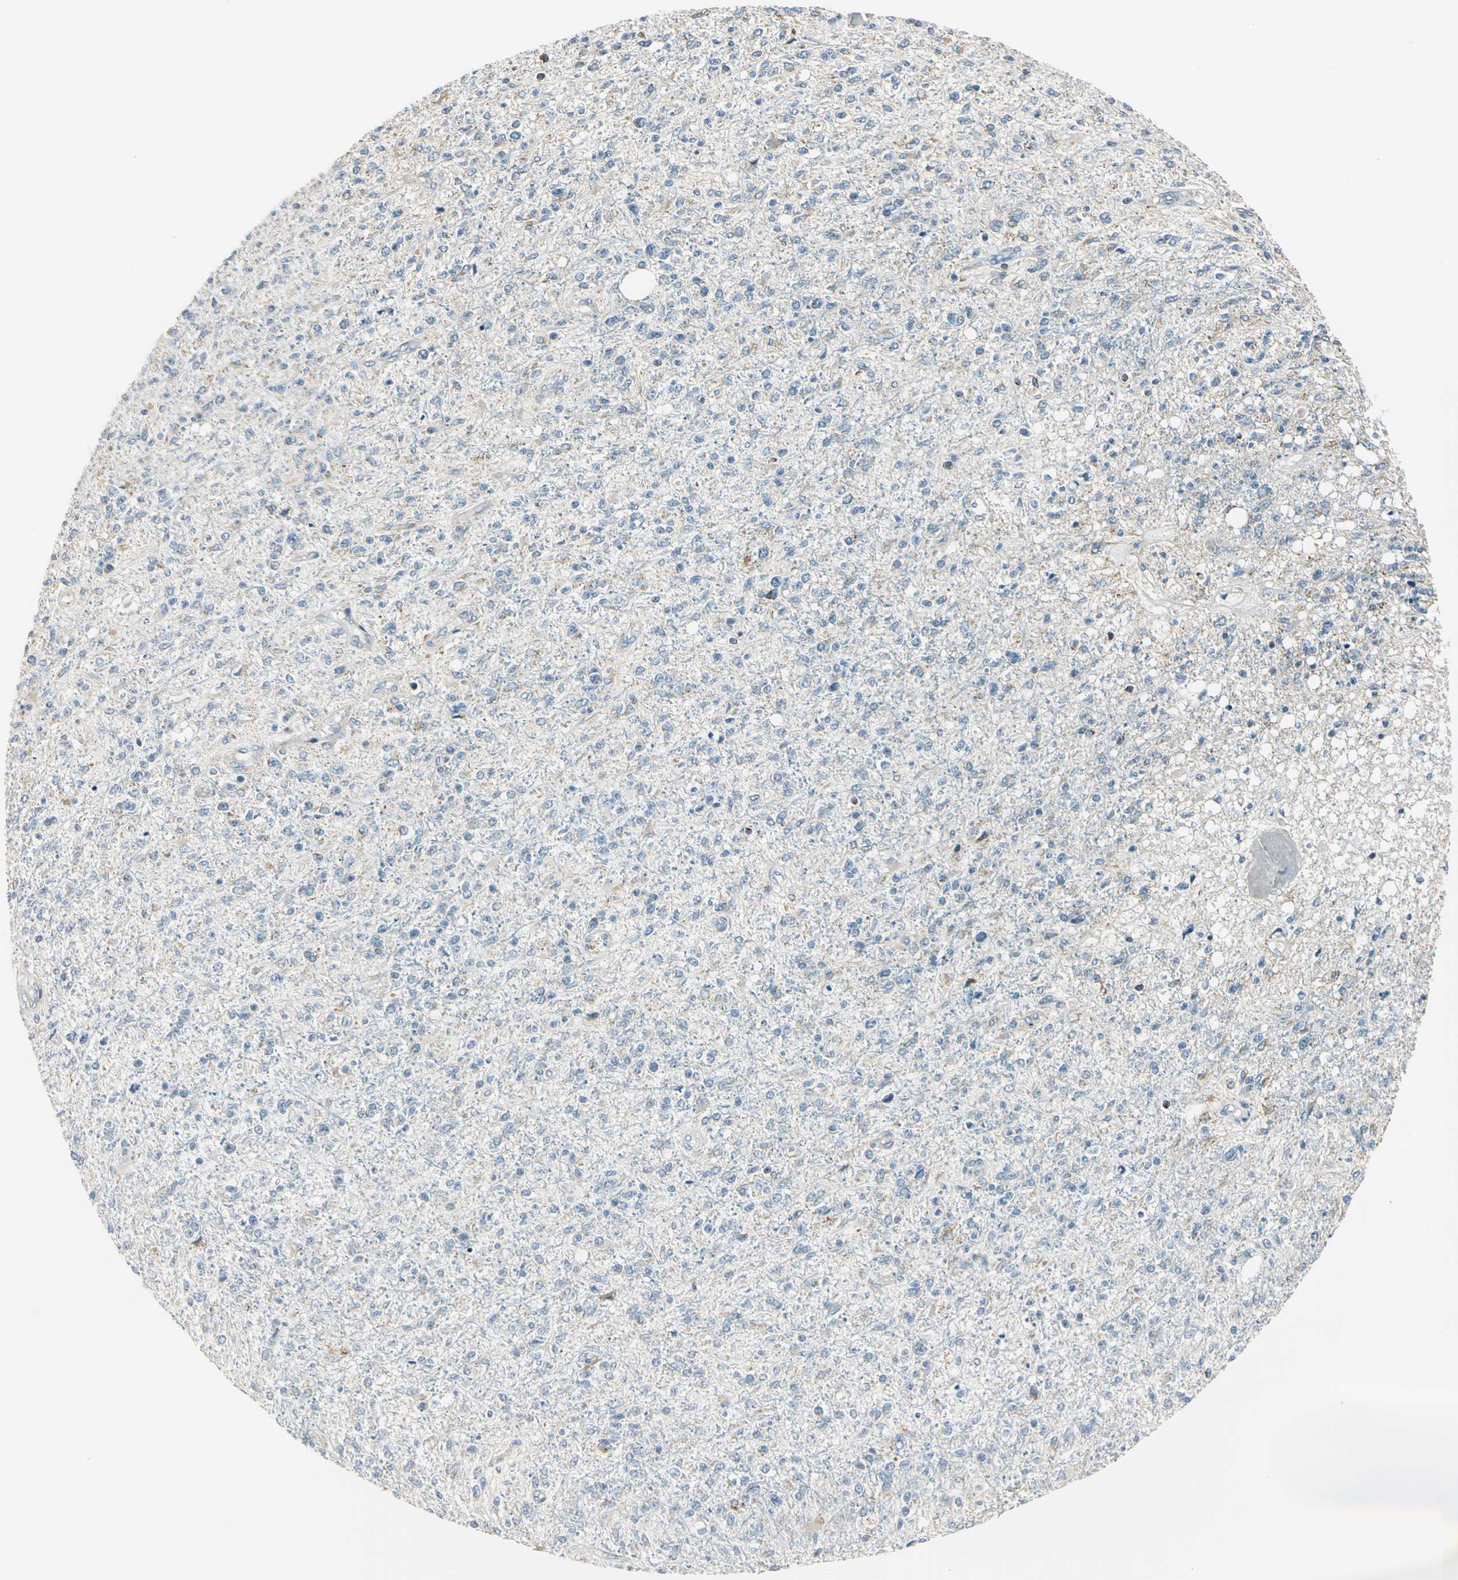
{"staining": {"intensity": "weak", "quantity": "25%-75%", "location": "cytoplasmic/membranous"}, "tissue": "glioma", "cell_type": "Tumor cells", "image_type": "cancer", "snomed": [{"axis": "morphology", "description": "Glioma, malignant, High grade"}, {"axis": "topography", "description": "Cerebral cortex"}], "caption": "Human glioma stained with a brown dye exhibits weak cytoplasmic/membranous positive expression in about 25%-75% of tumor cells.", "gene": "ACADM", "patient": {"sex": "male", "age": 76}}